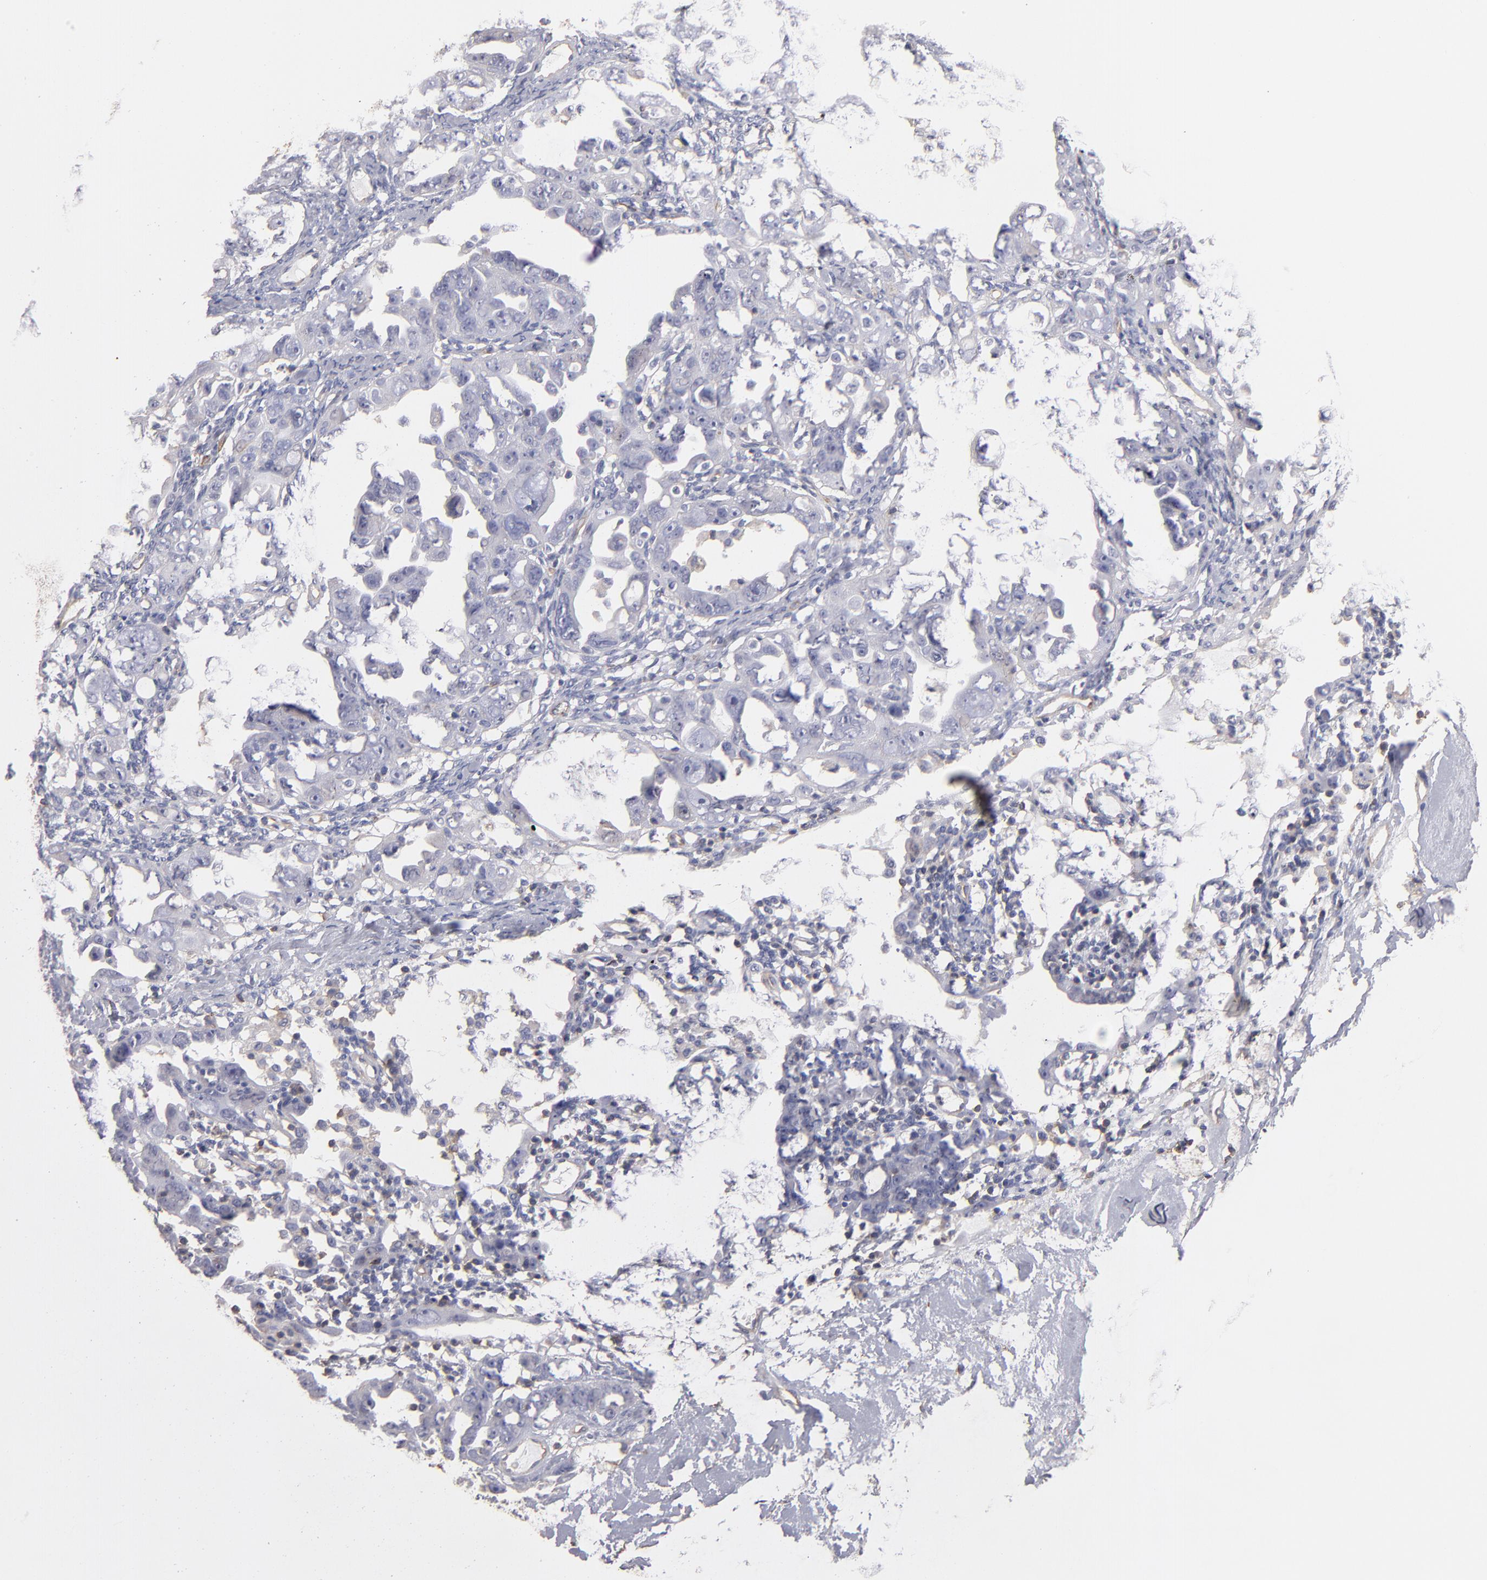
{"staining": {"intensity": "negative", "quantity": "none", "location": "none"}, "tissue": "ovarian cancer", "cell_type": "Tumor cells", "image_type": "cancer", "snomed": [{"axis": "morphology", "description": "Cystadenocarcinoma, serous, NOS"}, {"axis": "topography", "description": "Ovary"}], "caption": "A photomicrograph of human ovarian cancer (serous cystadenocarcinoma) is negative for staining in tumor cells. The staining is performed using DAB brown chromogen with nuclei counter-stained in using hematoxylin.", "gene": "ABCB1", "patient": {"sex": "female", "age": 66}}